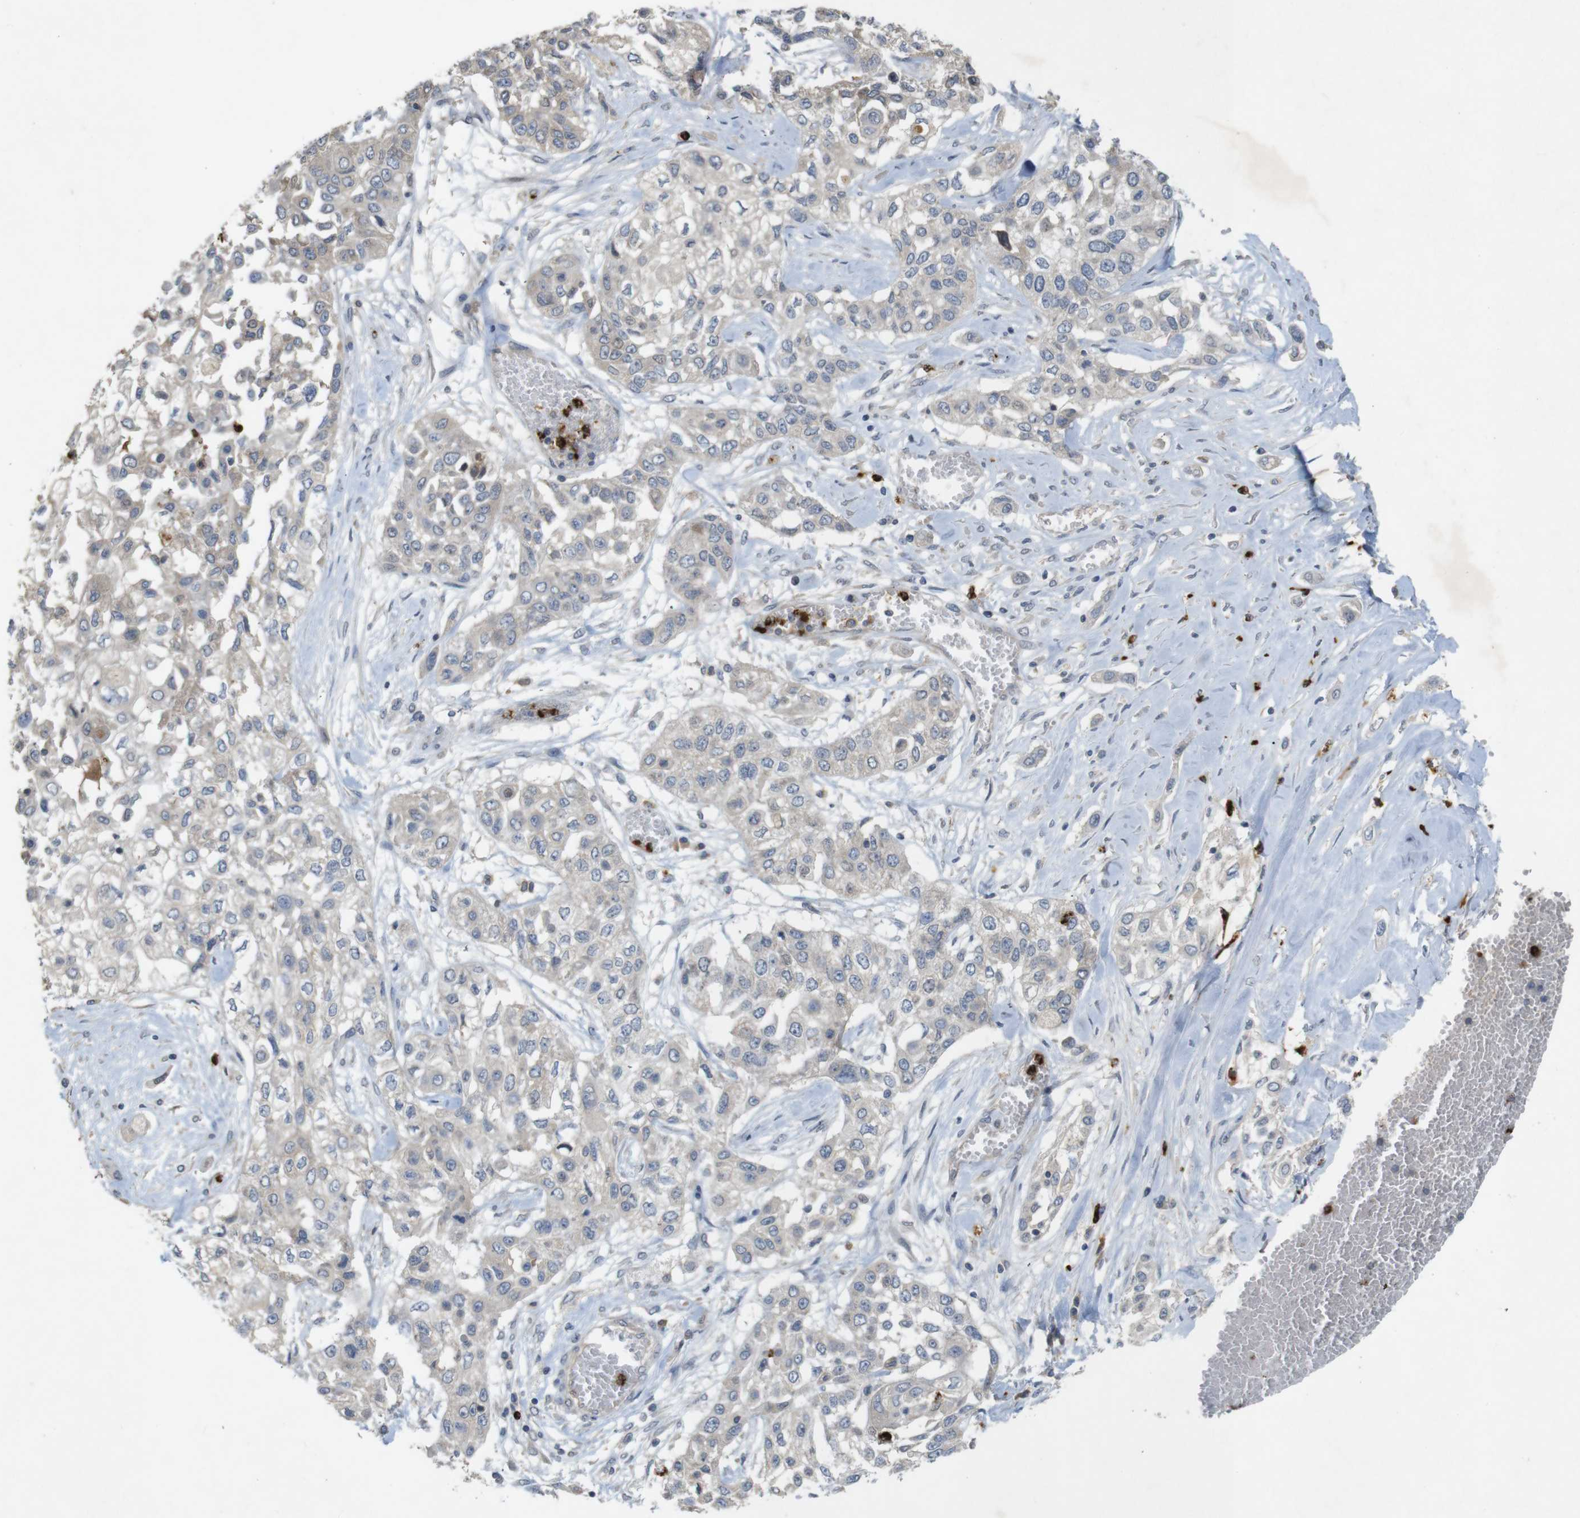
{"staining": {"intensity": "negative", "quantity": "none", "location": "none"}, "tissue": "lung cancer", "cell_type": "Tumor cells", "image_type": "cancer", "snomed": [{"axis": "morphology", "description": "Squamous cell carcinoma, NOS"}, {"axis": "topography", "description": "Lung"}], "caption": "Tumor cells are negative for brown protein staining in lung cancer.", "gene": "TSPAN14", "patient": {"sex": "male", "age": 71}}